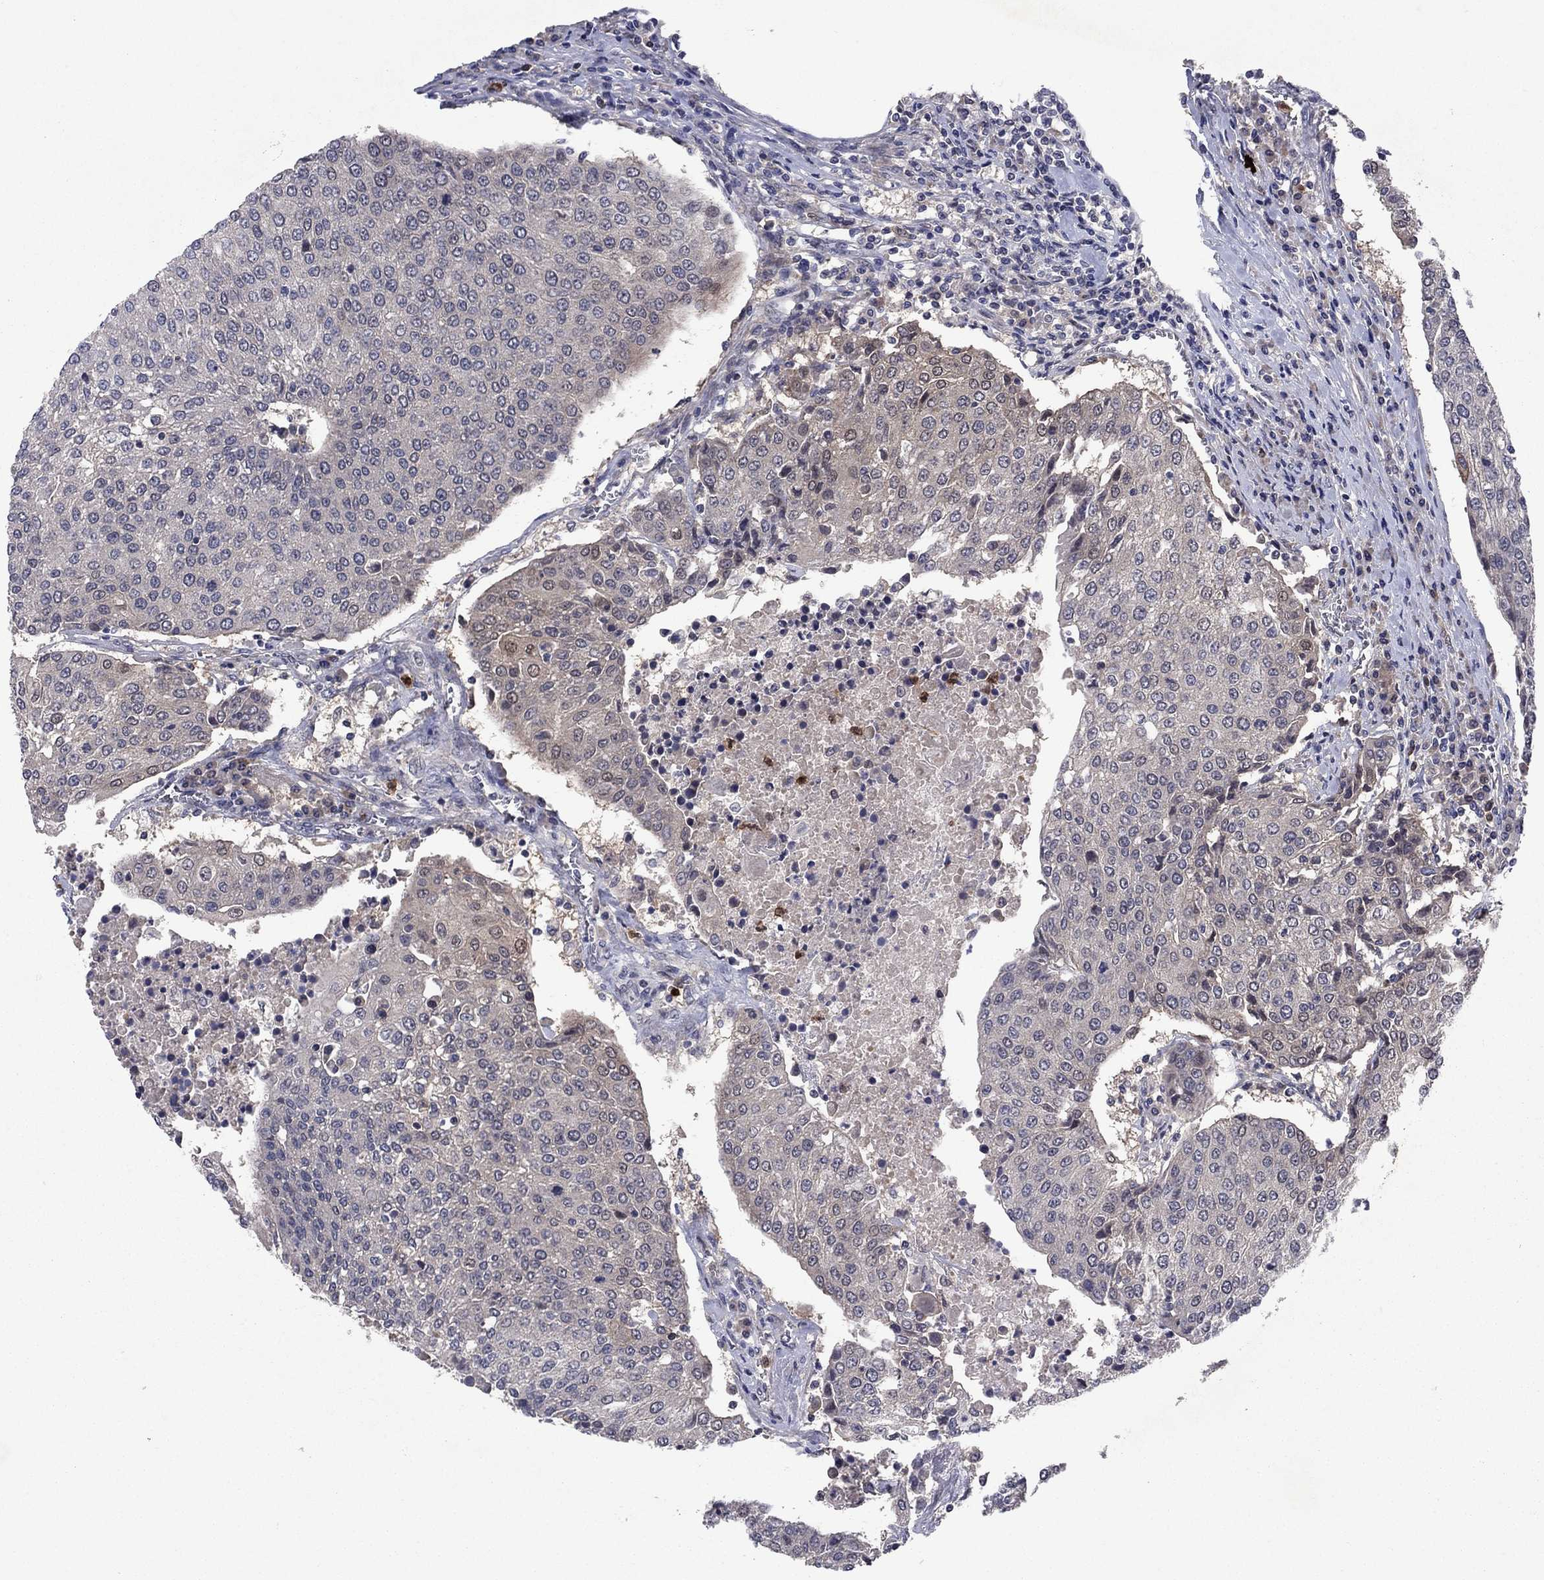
{"staining": {"intensity": "weak", "quantity": "<25%", "location": "nuclear"}, "tissue": "urothelial cancer", "cell_type": "Tumor cells", "image_type": "cancer", "snomed": [{"axis": "morphology", "description": "Urothelial carcinoma, High grade"}, {"axis": "topography", "description": "Urinary bladder"}], "caption": "Tumor cells are negative for brown protein staining in urothelial cancer.", "gene": "MSRB1", "patient": {"sex": "female", "age": 85}}